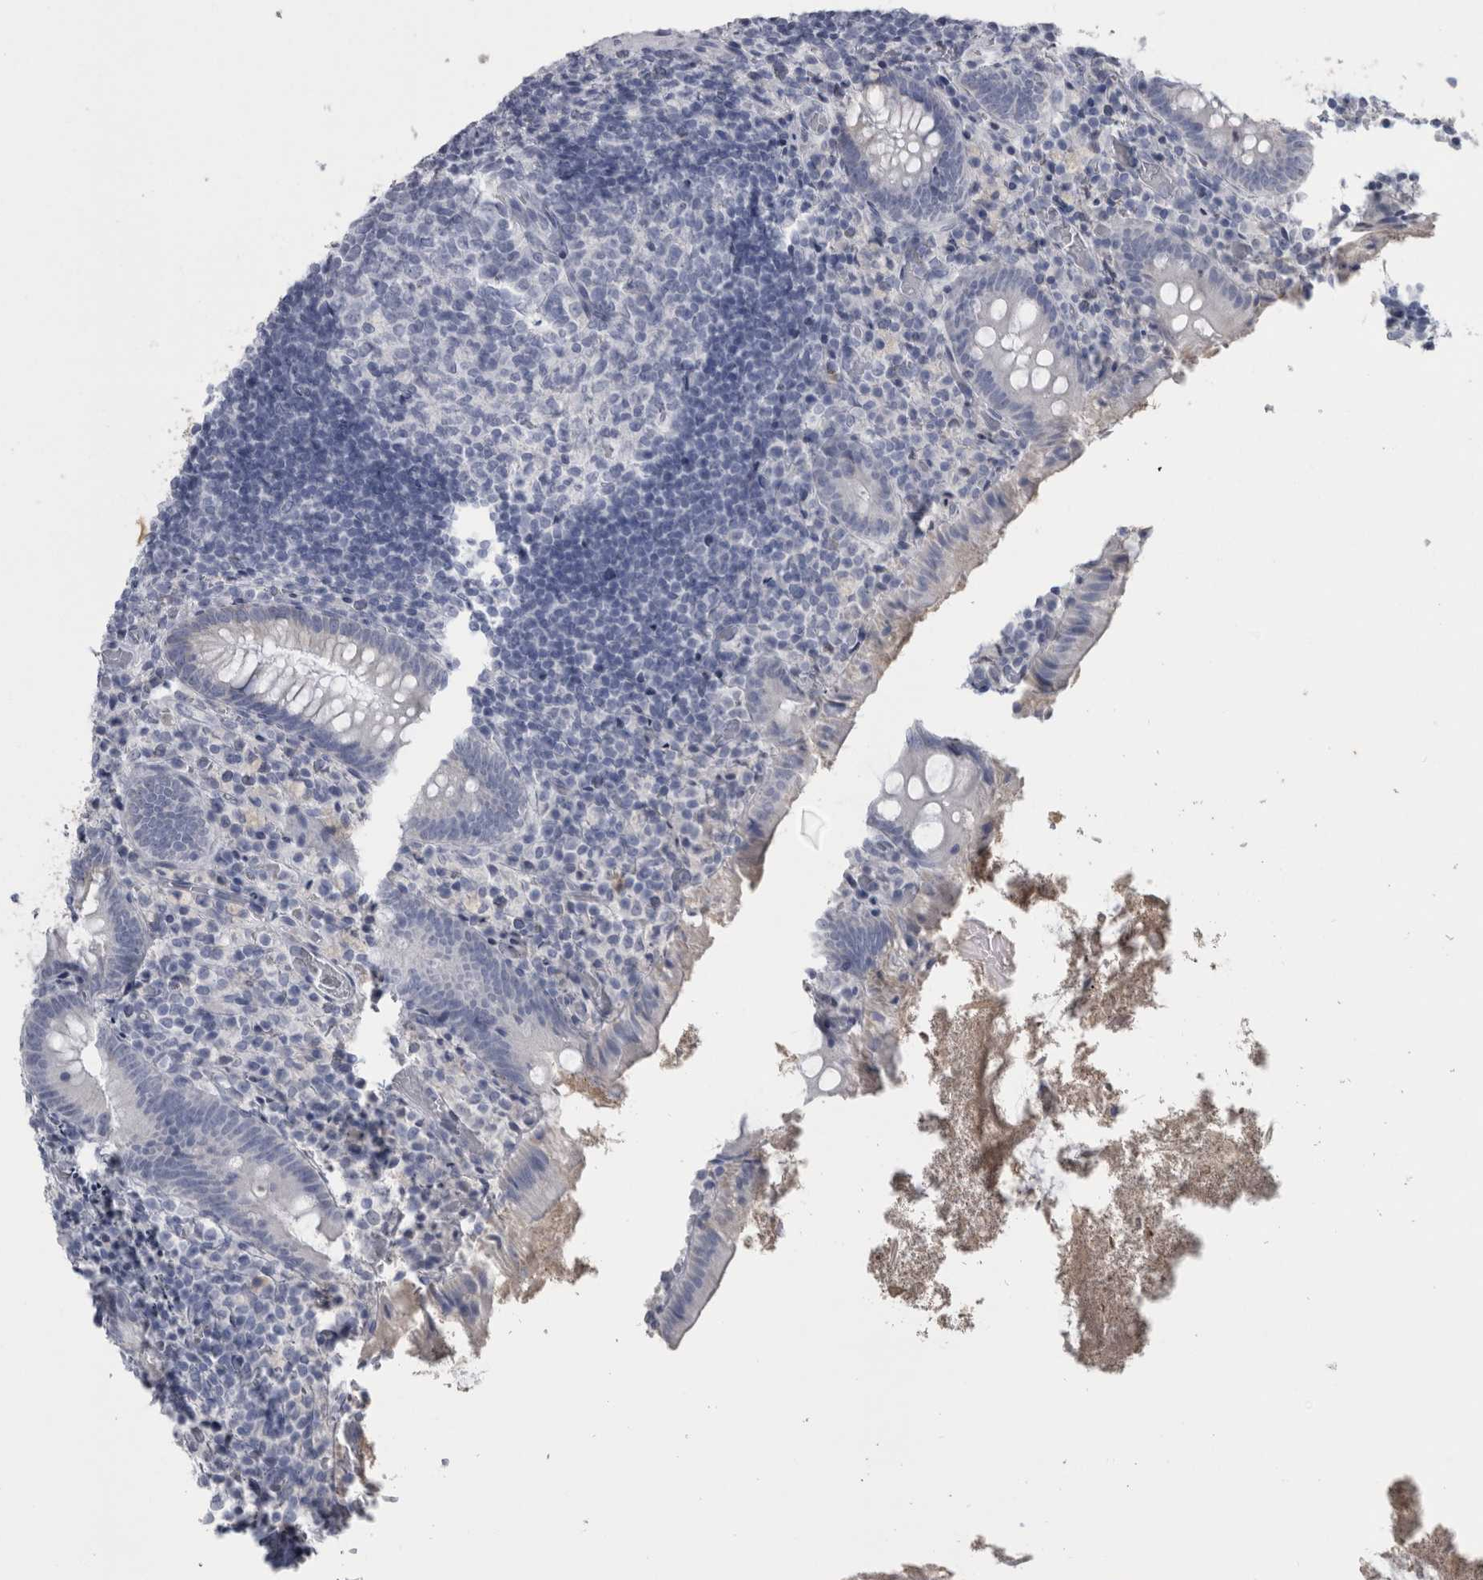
{"staining": {"intensity": "negative", "quantity": "none", "location": "none"}, "tissue": "appendix", "cell_type": "Glandular cells", "image_type": "normal", "snomed": [{"axis": "morphology", "description": "Normal tissue, NOS"}, {"axis": "topography", "description": "Appendix"}], "caption": "A high-resolution image shows IHC staining of unremarkable appendix, which displays no significant positivity in glandular cells.", "gene": "MSMB", "patient": {"sex": "female", "age": 17}}